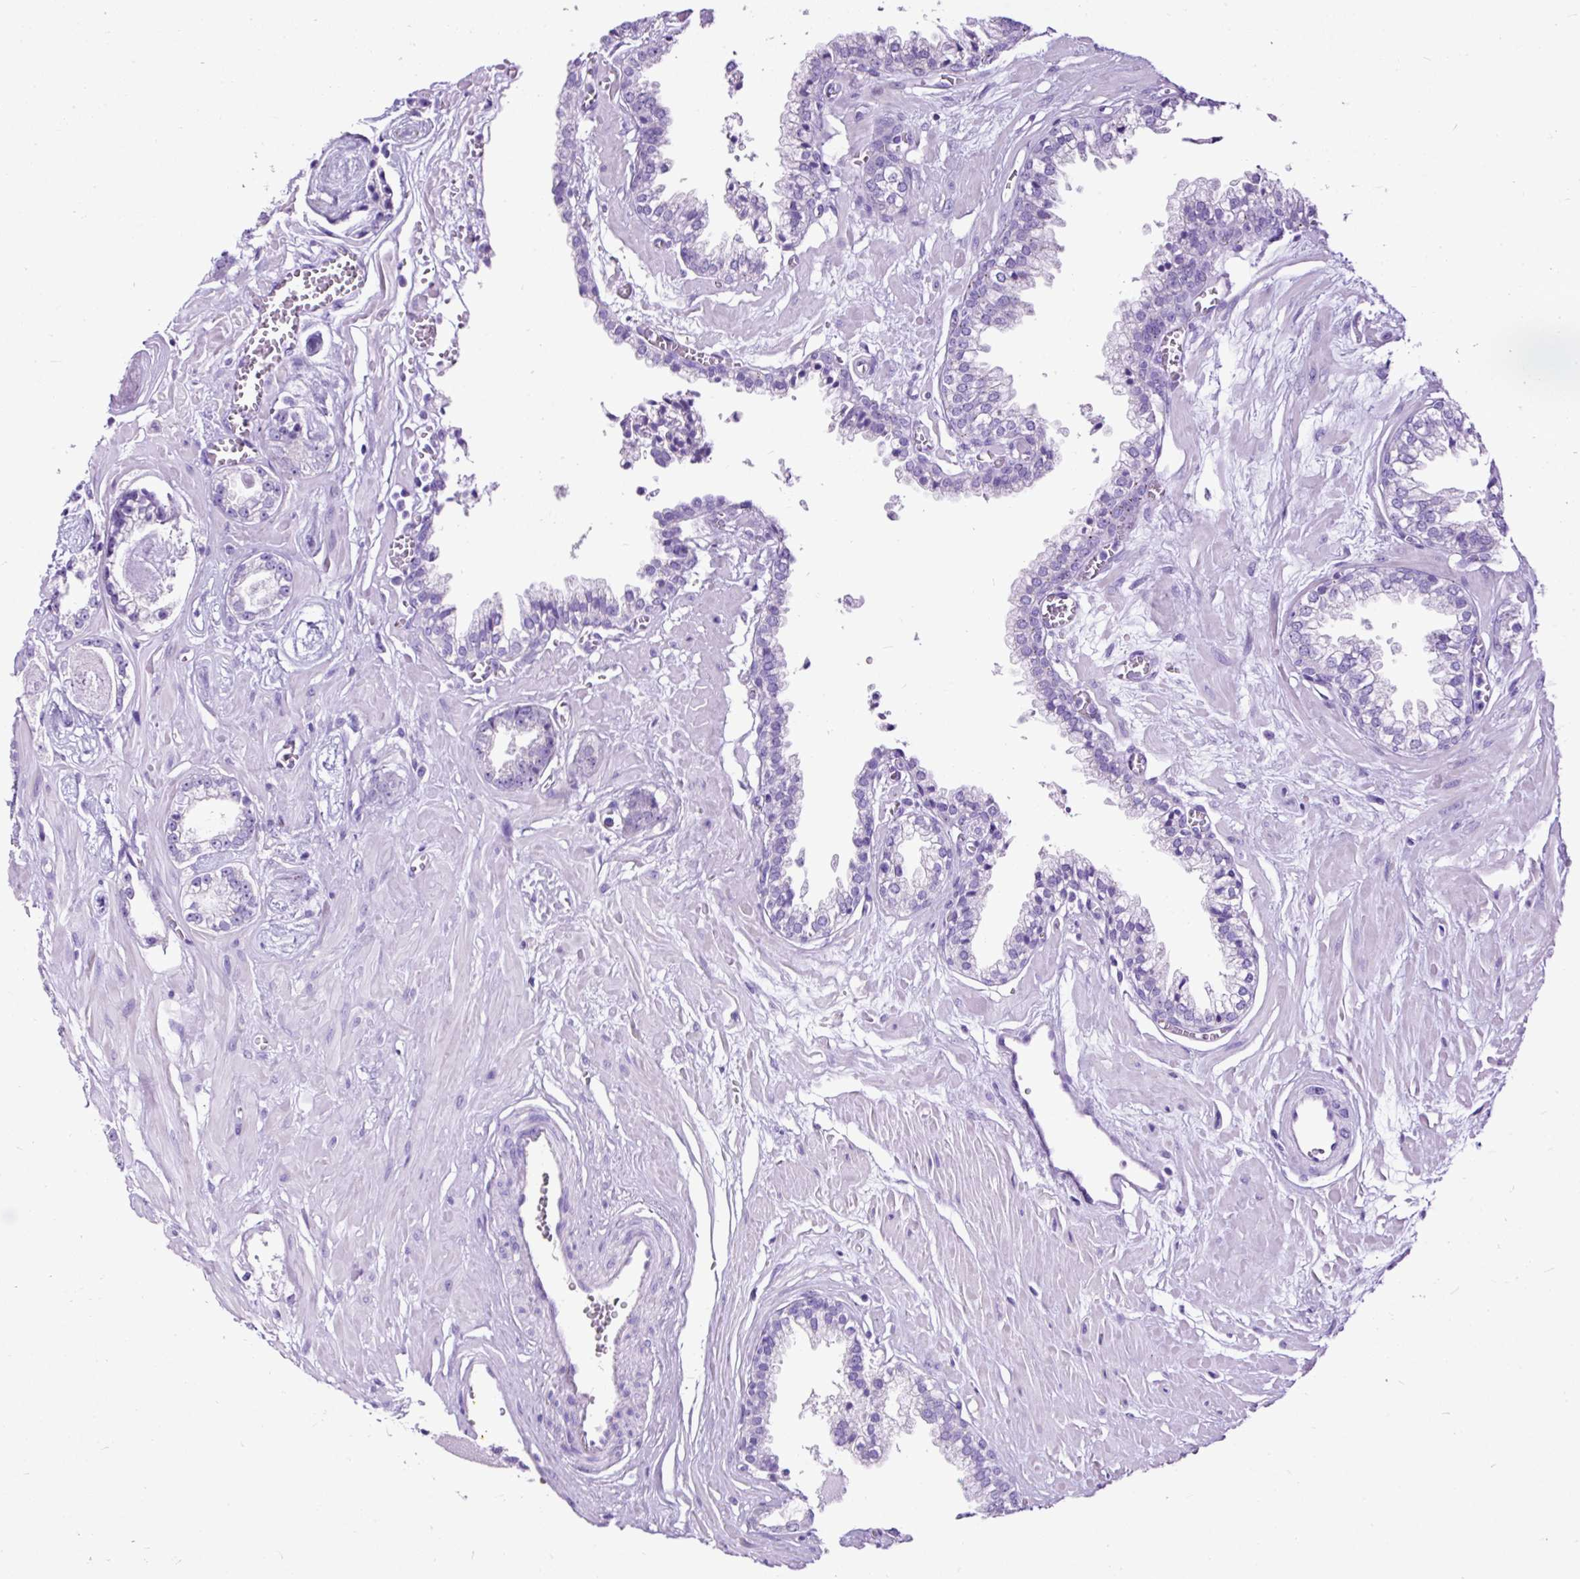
{"staining": {"intensity": "negative", "quantity": "none", "location": "none"}, "tissue": "prostate cancer", "cell_type": "Tumor cells", "image_type": "cancer", "snomed": [{"axis": "morphology", "description": "Adenocarcinoma, Low grade"}, {"axis": "topography", "description": "Prostate"}], "caption": "Tumor cells are negative for brown protein staining in prostate cancer (adenocarcinoma (low-grade)).", "gene": "STOX2", "patient": {"sex": "male", "age": 60}}